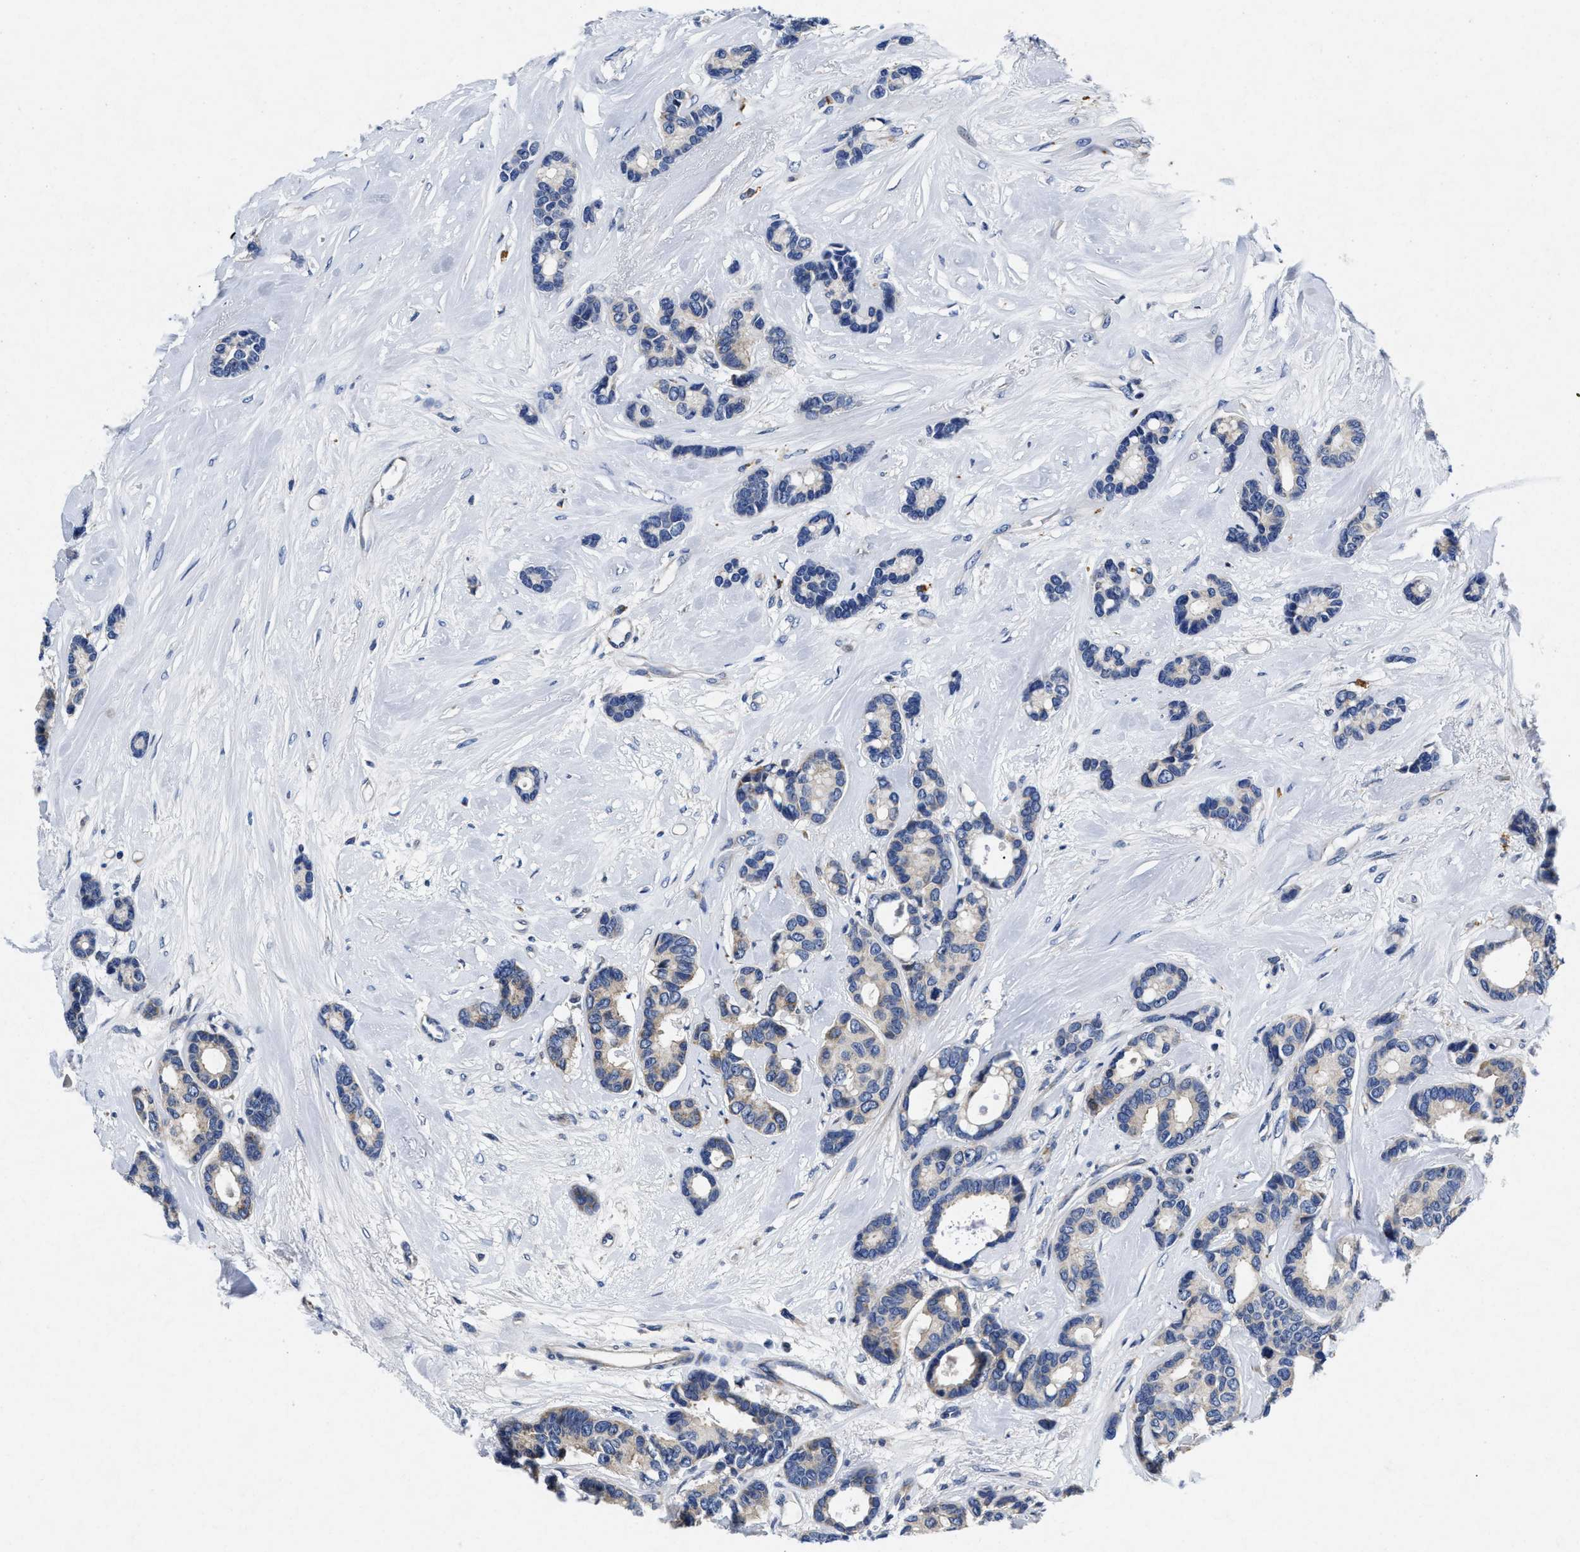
{"staining": {"intensity": "negative", "quantity": "none", "location": "none"}, "tissue": "breast cancer", "cell_type": "Tumor cells", "image_type": "cancer", "snomed": [{"axis": "morphology", "description": "Duct carcinoma"}, {"axis": "topography", "description": "Breast"}], "caption": "This micrograph is of invasive ductal carcinoma (breast) stained with immunohistochemistry to label a protein in brown with the nuclei are counter-stained blue. There is no staining in tumor cells.", "gene": "LAD1", "patient": {"sex": "female", "age": 87}}